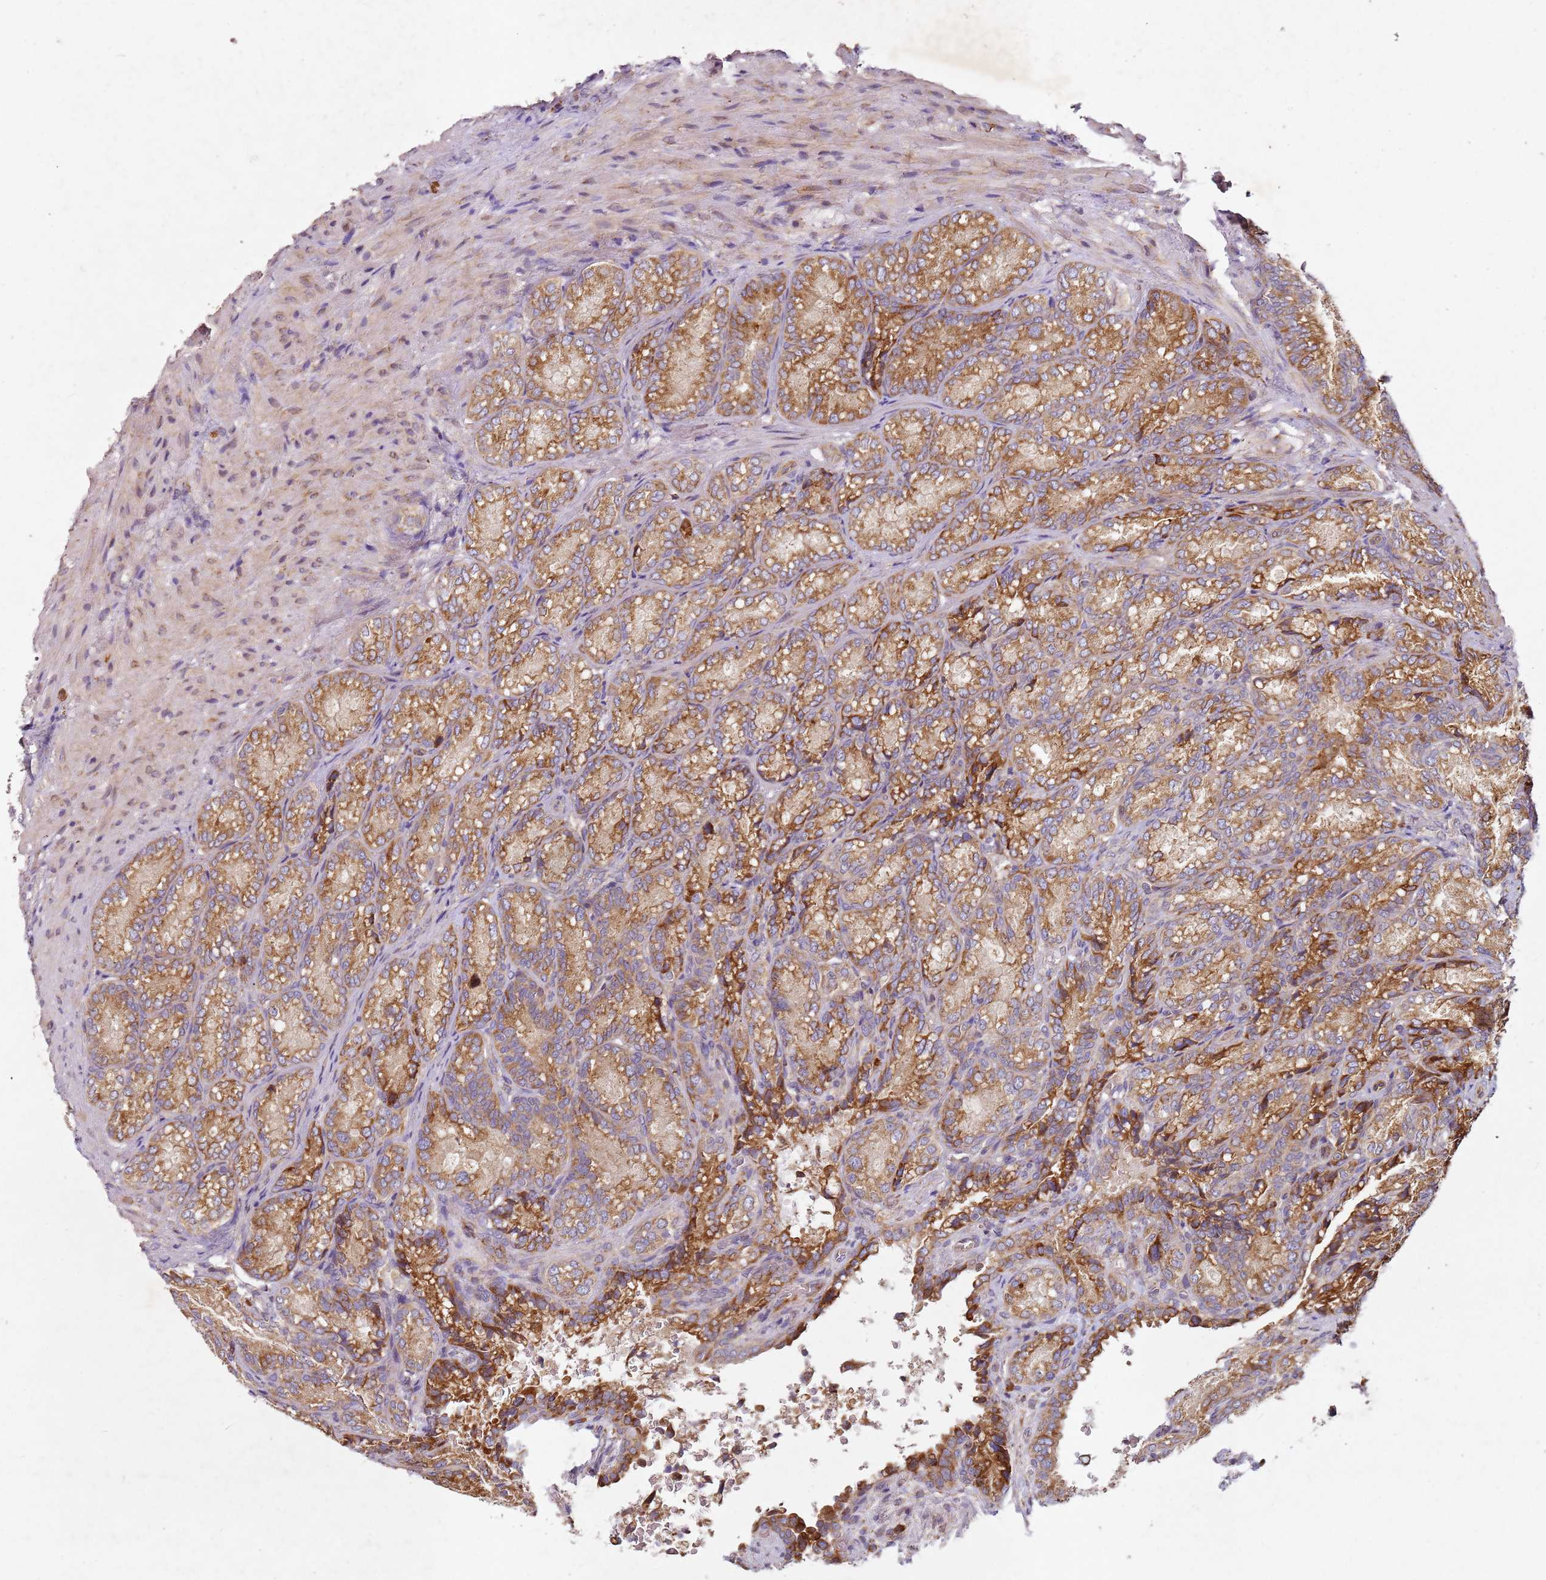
{"staining": {"intensity": "moderate", "quantity": ">75%", "location": "cytoplasmic/membranous"}, "tissue": "seminal vesicle", "cell_type": "Glandular cells", "image_type": "normal", "snomed": [{"axis": "morphology", "description": "Normal tissue, NOS"}, {"axis": "topography", "description": "Seminal veicle"}], "caption": "Seminal vesicle stained for a protein demonstrates moderate cytoplasmic/membranous positivity in glandular cells.", "gene": "ARFRP1", "patient": {"sex": "male", "age": 58}}